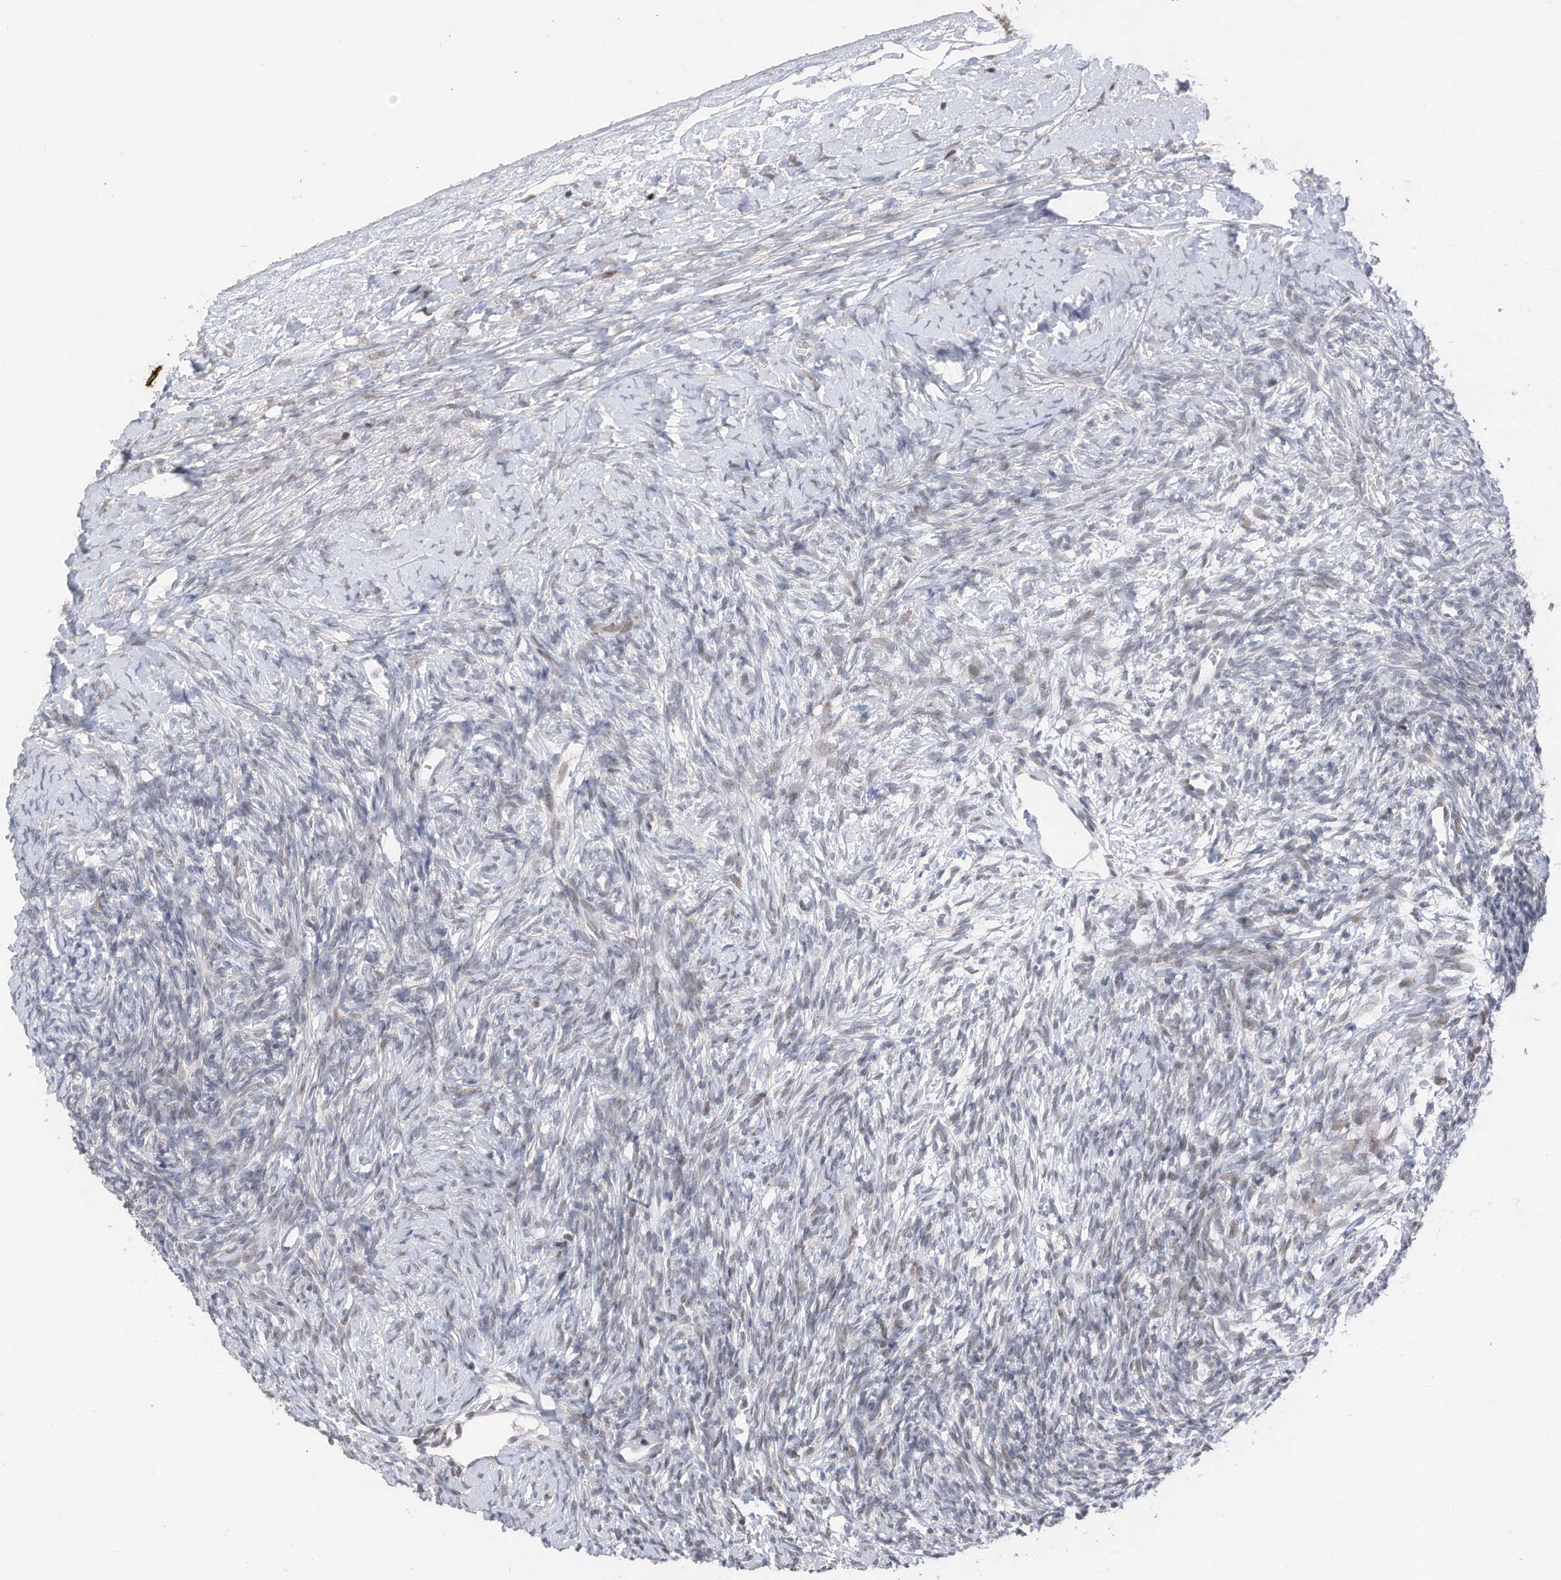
{"staining": {"intensity": "weak", "quantity": "25%-75%", "location": "nuclear"}, "tissue": "ovary", "cell_type": "Ovarian stroma cells", "image_type": "normal", "snomed": [{"axis": "morphology", "description": "Normal tissue, NOS"}, {"axis": "morphology", "description": "Developmental malformation"}, {"axis": "topography", "description": "Ovary"}], "caption": "This is a micrograph of IHC staining of normal ovary, which shows weak staining in the nuclear of ovarian stroma cells.", "gene": "RABL3", "patient": {"sex": "female", "age": 39}}